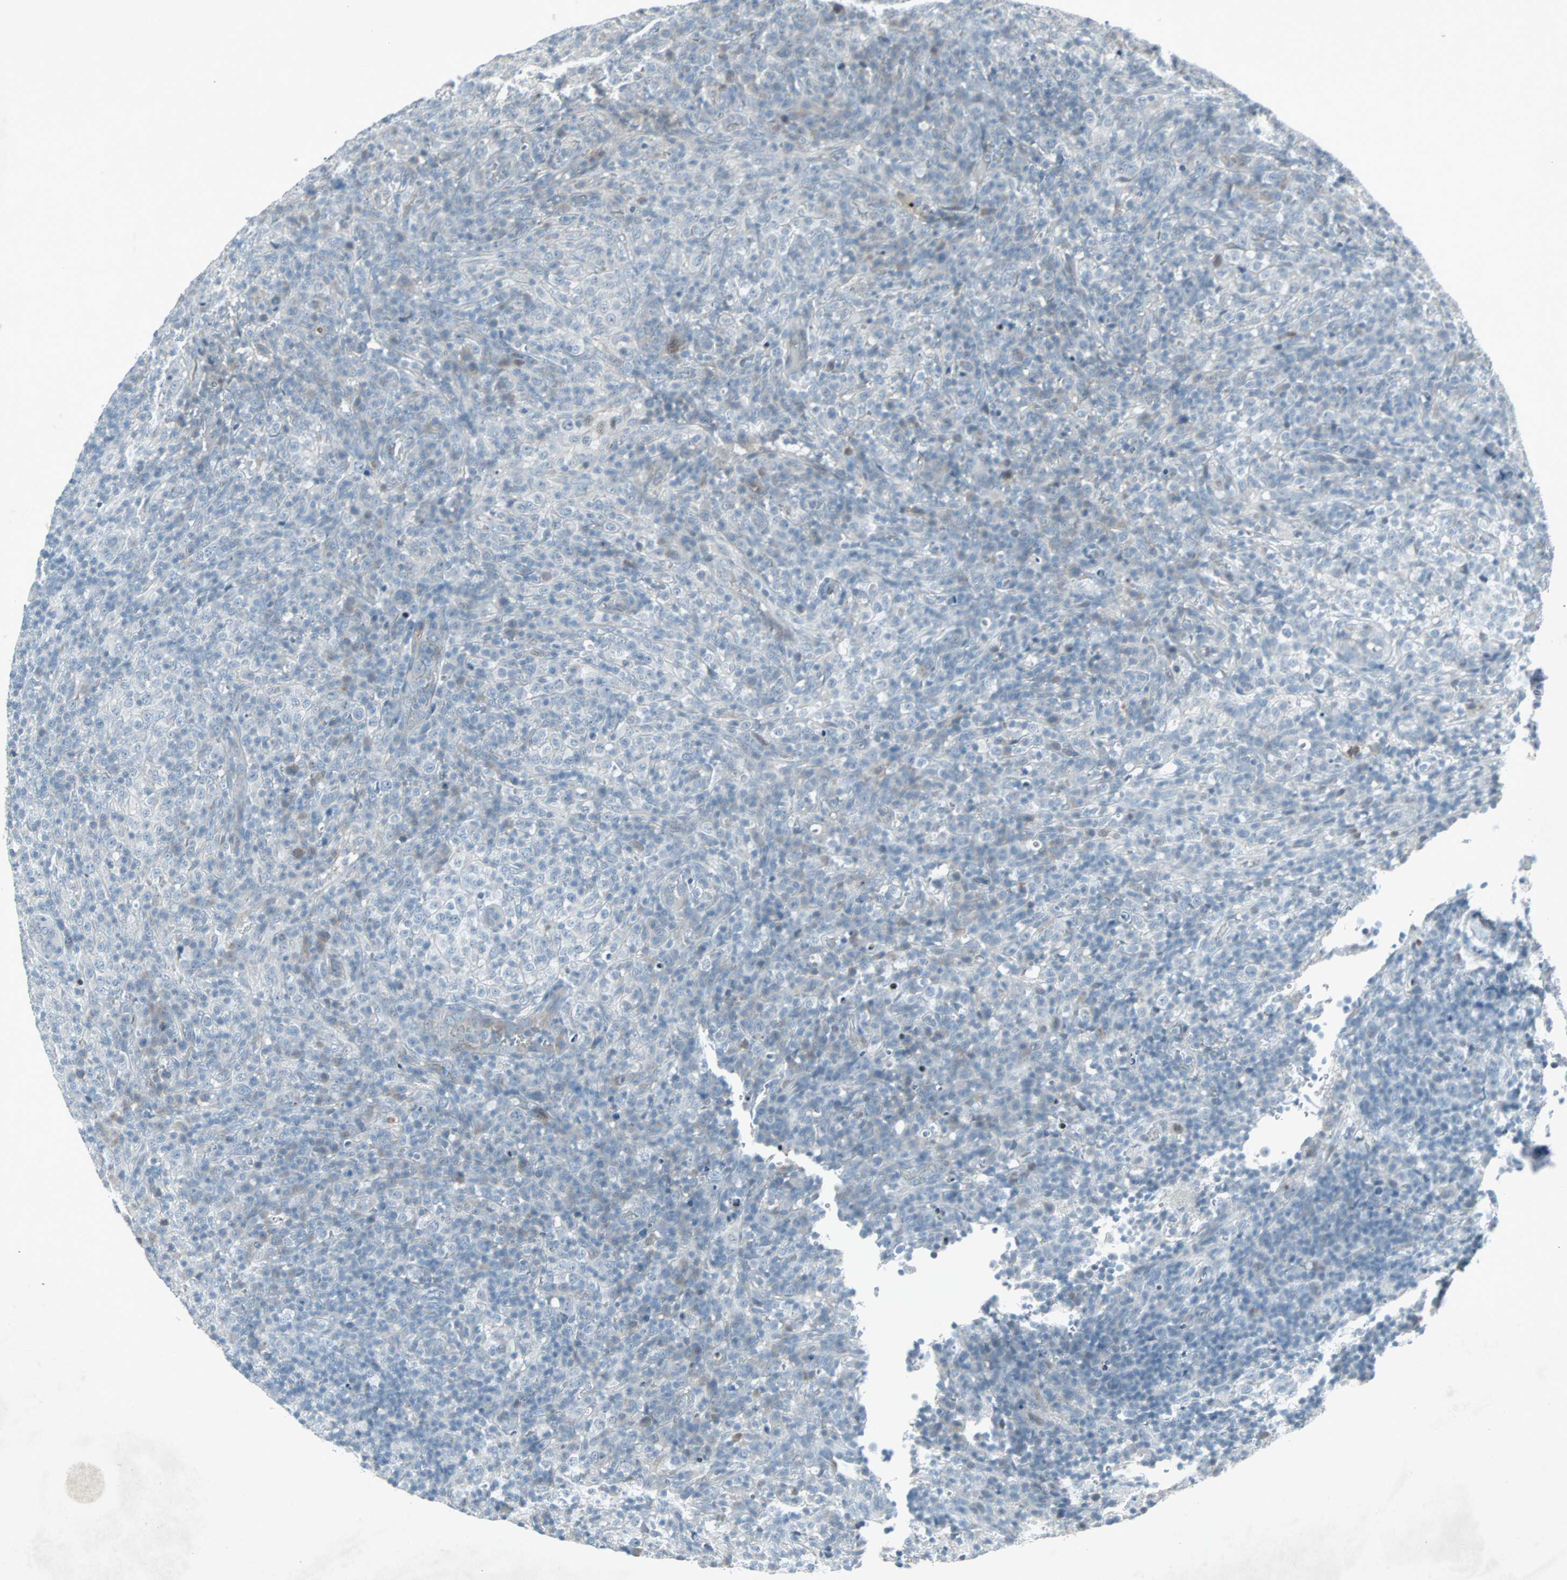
{"staining": {"intensity": "weak", "quantity": "<25%", "location": "cytoplasmic/membranous"}, "tissue": "lymphoma", "cell_type": "Tumor cells", "image_type": "cancer", "snomed": [{"axis": "morphology", "description": "Malignant lymphoma, non-Hodgkin's type, High grade"}, {"axis": "topography", "description": "Lymph node"}], "caption": "There is no significant staining in tumor cells of lymphoma.", "gene": "LANCL3", "patient": {"sex": "female", "age": 76}}